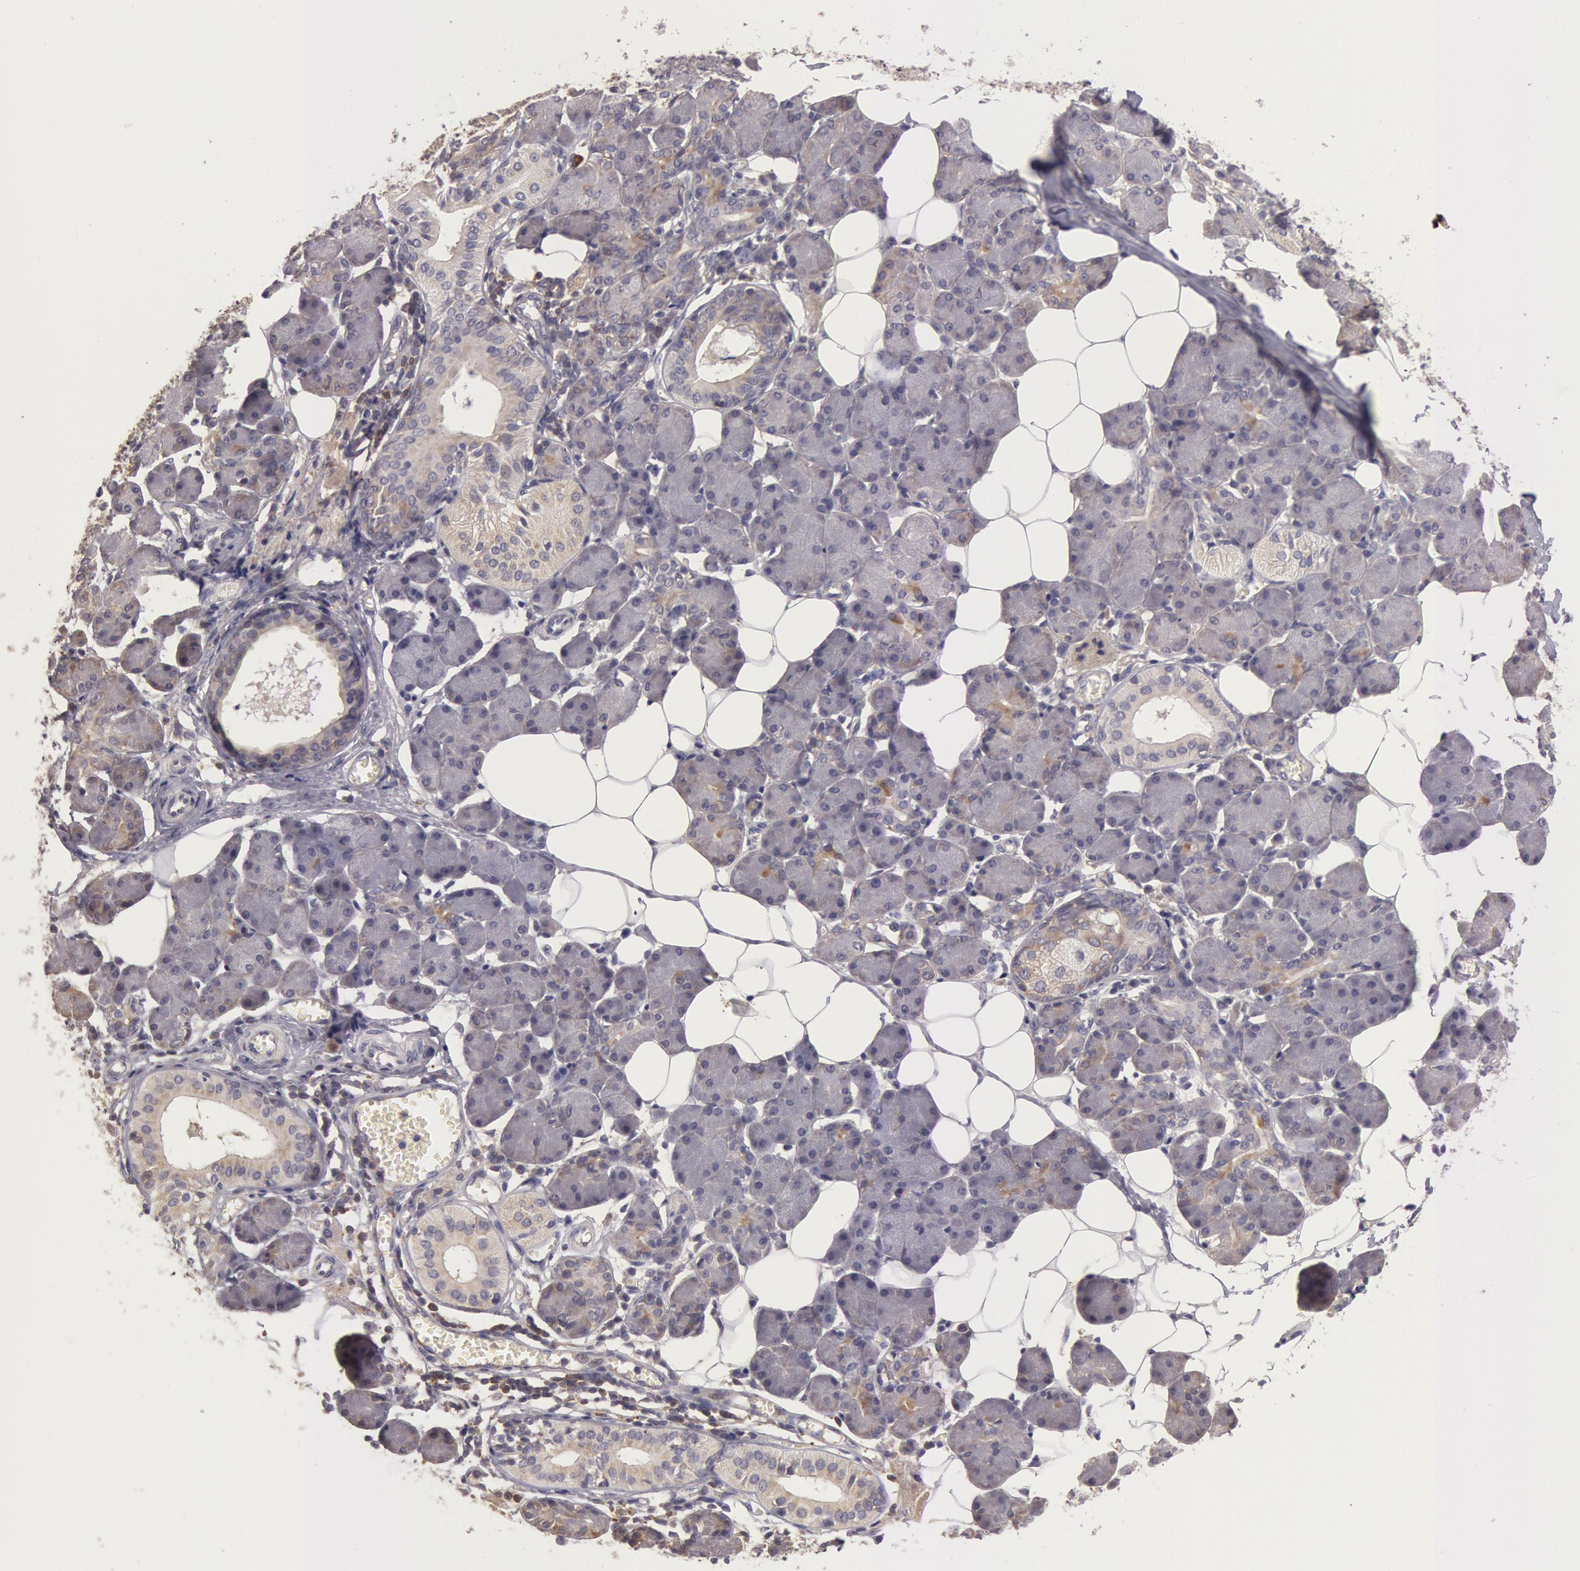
{"staining": {"intensity": "moderate", "quantity": ">75%", "location": "cytoplasmic/membranous"}, "tissue": "salivary gland", "cell_type": "Glandular cells", "image_type": "normal", "snomed": [{"axis": "morphology", "description": "Normal tissue, NOS"}, {"axis": "morphology", "description": "Adenoma, NOS"}, {"axis": "topography", "description": "Salivary gland"}], "caption": "Moderate cytoplasmic/membranous positivity for a protein is appreciated in about >75% of glandular cells of unremarkable salivary gland using IHC.", "gene": "NMT2", "patient": {"sex": "female", "age": 32}}